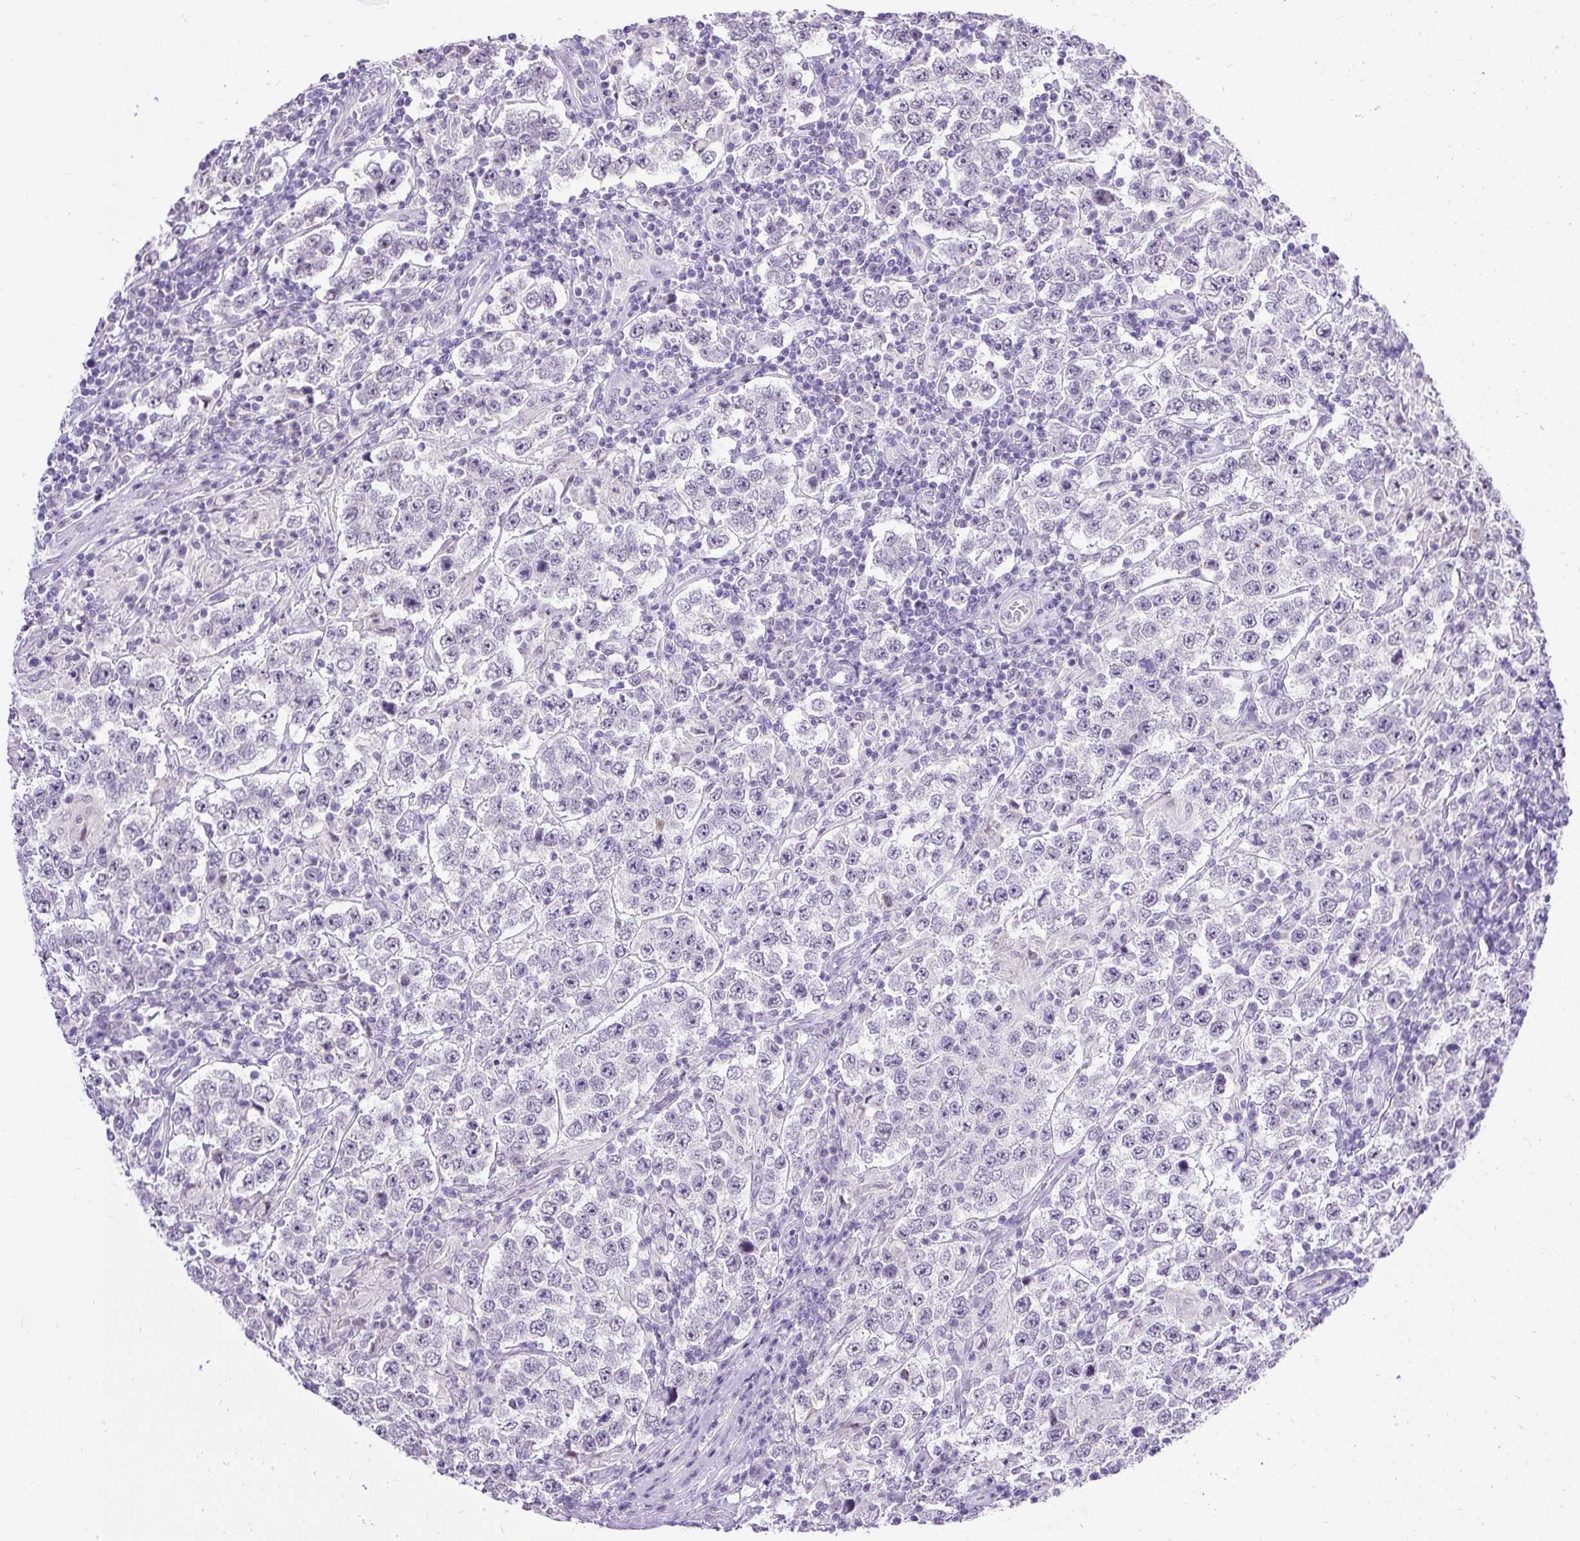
{"staining": {"intensity": "negative", "quantity": "none", "location": "none"}, "tissue": "testis cancer", "cell_type": "Tumor cells", "image_type": "cancer", "snomed": [{"axis": "morphology", "description": "Normal tissue, NOS"}, {"axis": "morphology", "description": "Urothelial carcinoma, High grade"}, {"axis": "morphology", "description": "Seminoma, NOS"}, {"axis": "morphology", "description": "Carcinoma, Embryonal, NOS"}, {"axis": "topography", "description": "Urinary bladder"}, {"axis": "topography", "description": "Testis"}], "caption": "The immunohistochemistry (IHC) photomicrograph has no significant staining in tumor cells of high-grade urothelial carcinoma (testis) tissue. (DAB immunohistochemistry, high magnification).", "gene": "WNT10B", "patient": {"sex": "male", "age": 41}}